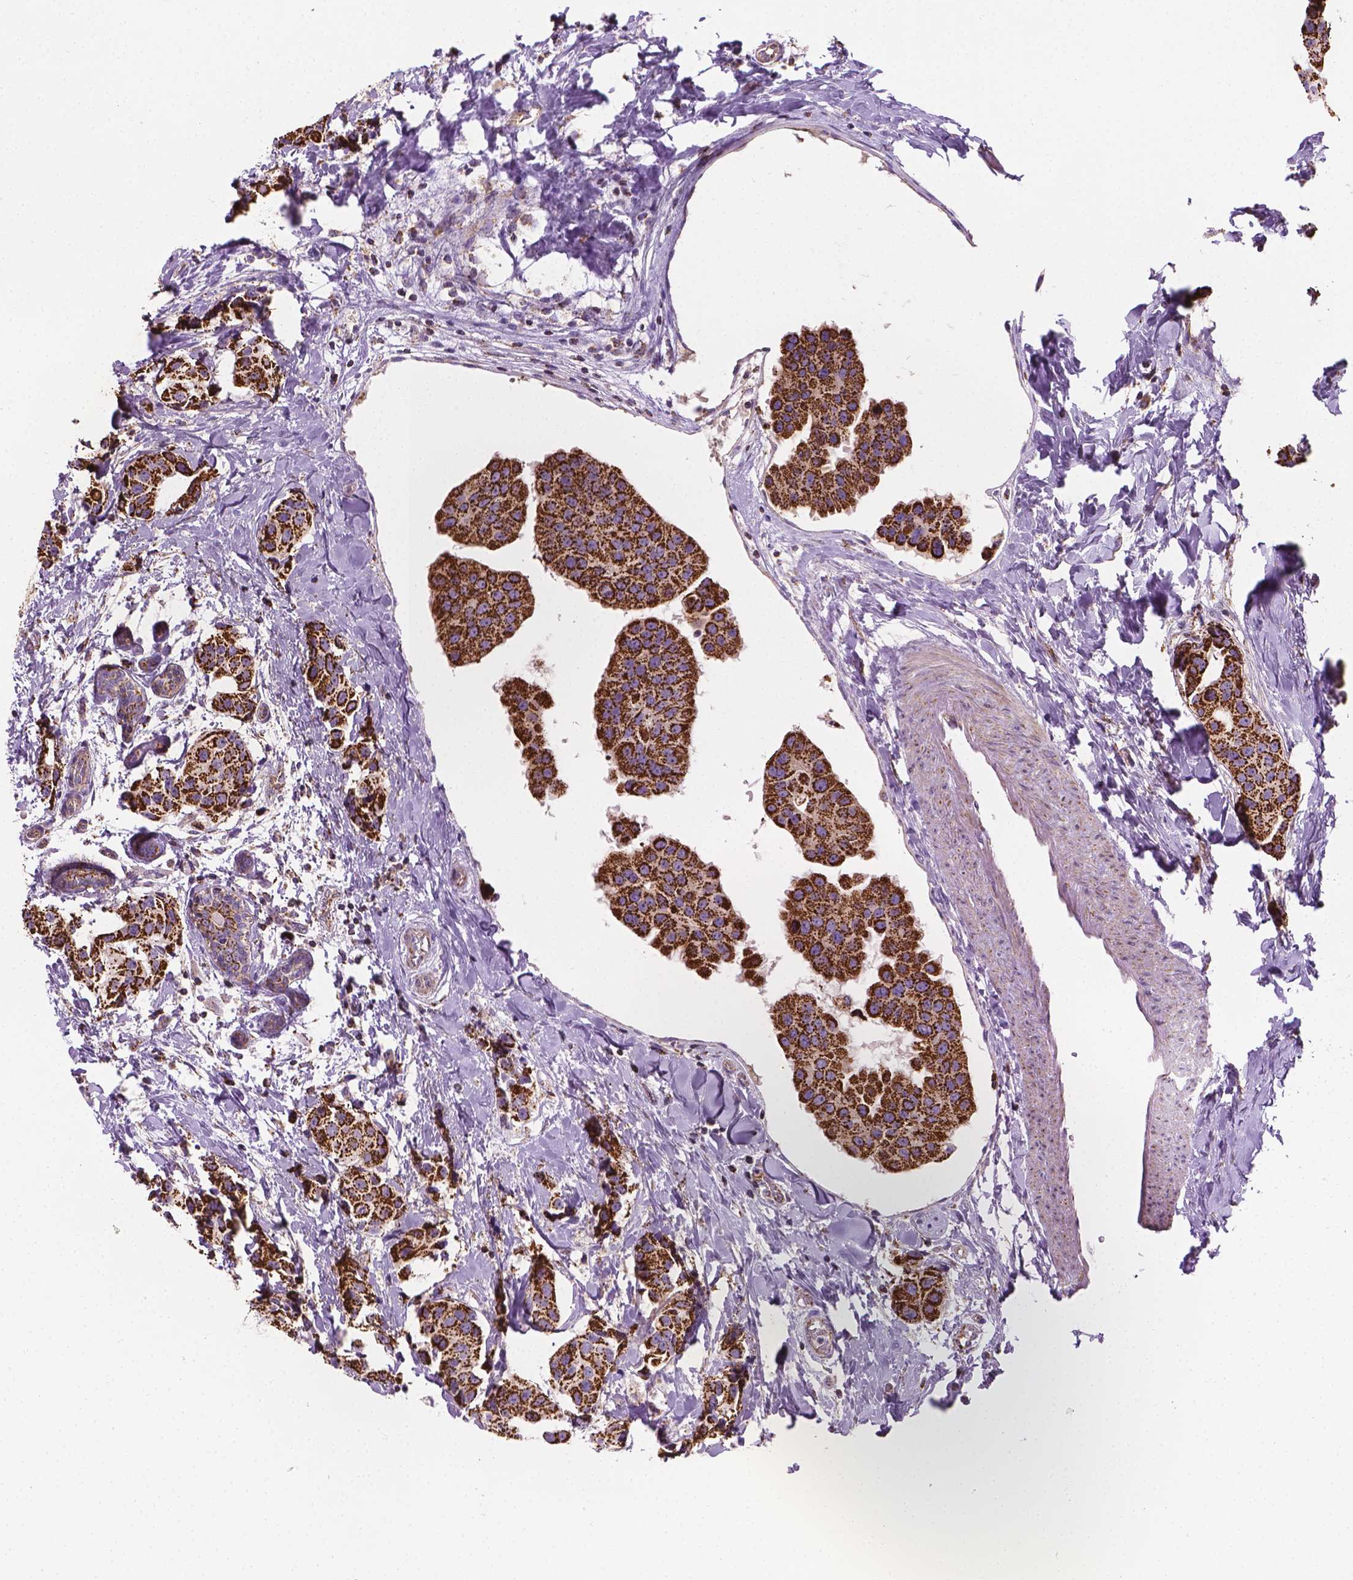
{"staining": {"intensity": "strong", "quantity": ">75%", "location": "cytoplasmic/membranous"}, "tissue": "breast cancer", "cell_type": "Tumor cells", "image_type": "cancer", "snomed": [{"axis": "morphology", "description": "Normal tissue, NOS"}, {"axis": "morphology", "description": "Duct carcinoma"}, {"axis": "topography", "description": "Breast"}], "caption": "Brown immunohistochemical staining in human breast cancer (intraductal carcinoma) shows strong cytoplasmic/membranous expression in approximately >75% of tumor cells. Immunohistochemistry (ihc) stains the protein of interest in brown and the nuclei are stained blue.", "gene": "PIBF1", "patient": {"sex": "female", "age": 39}}